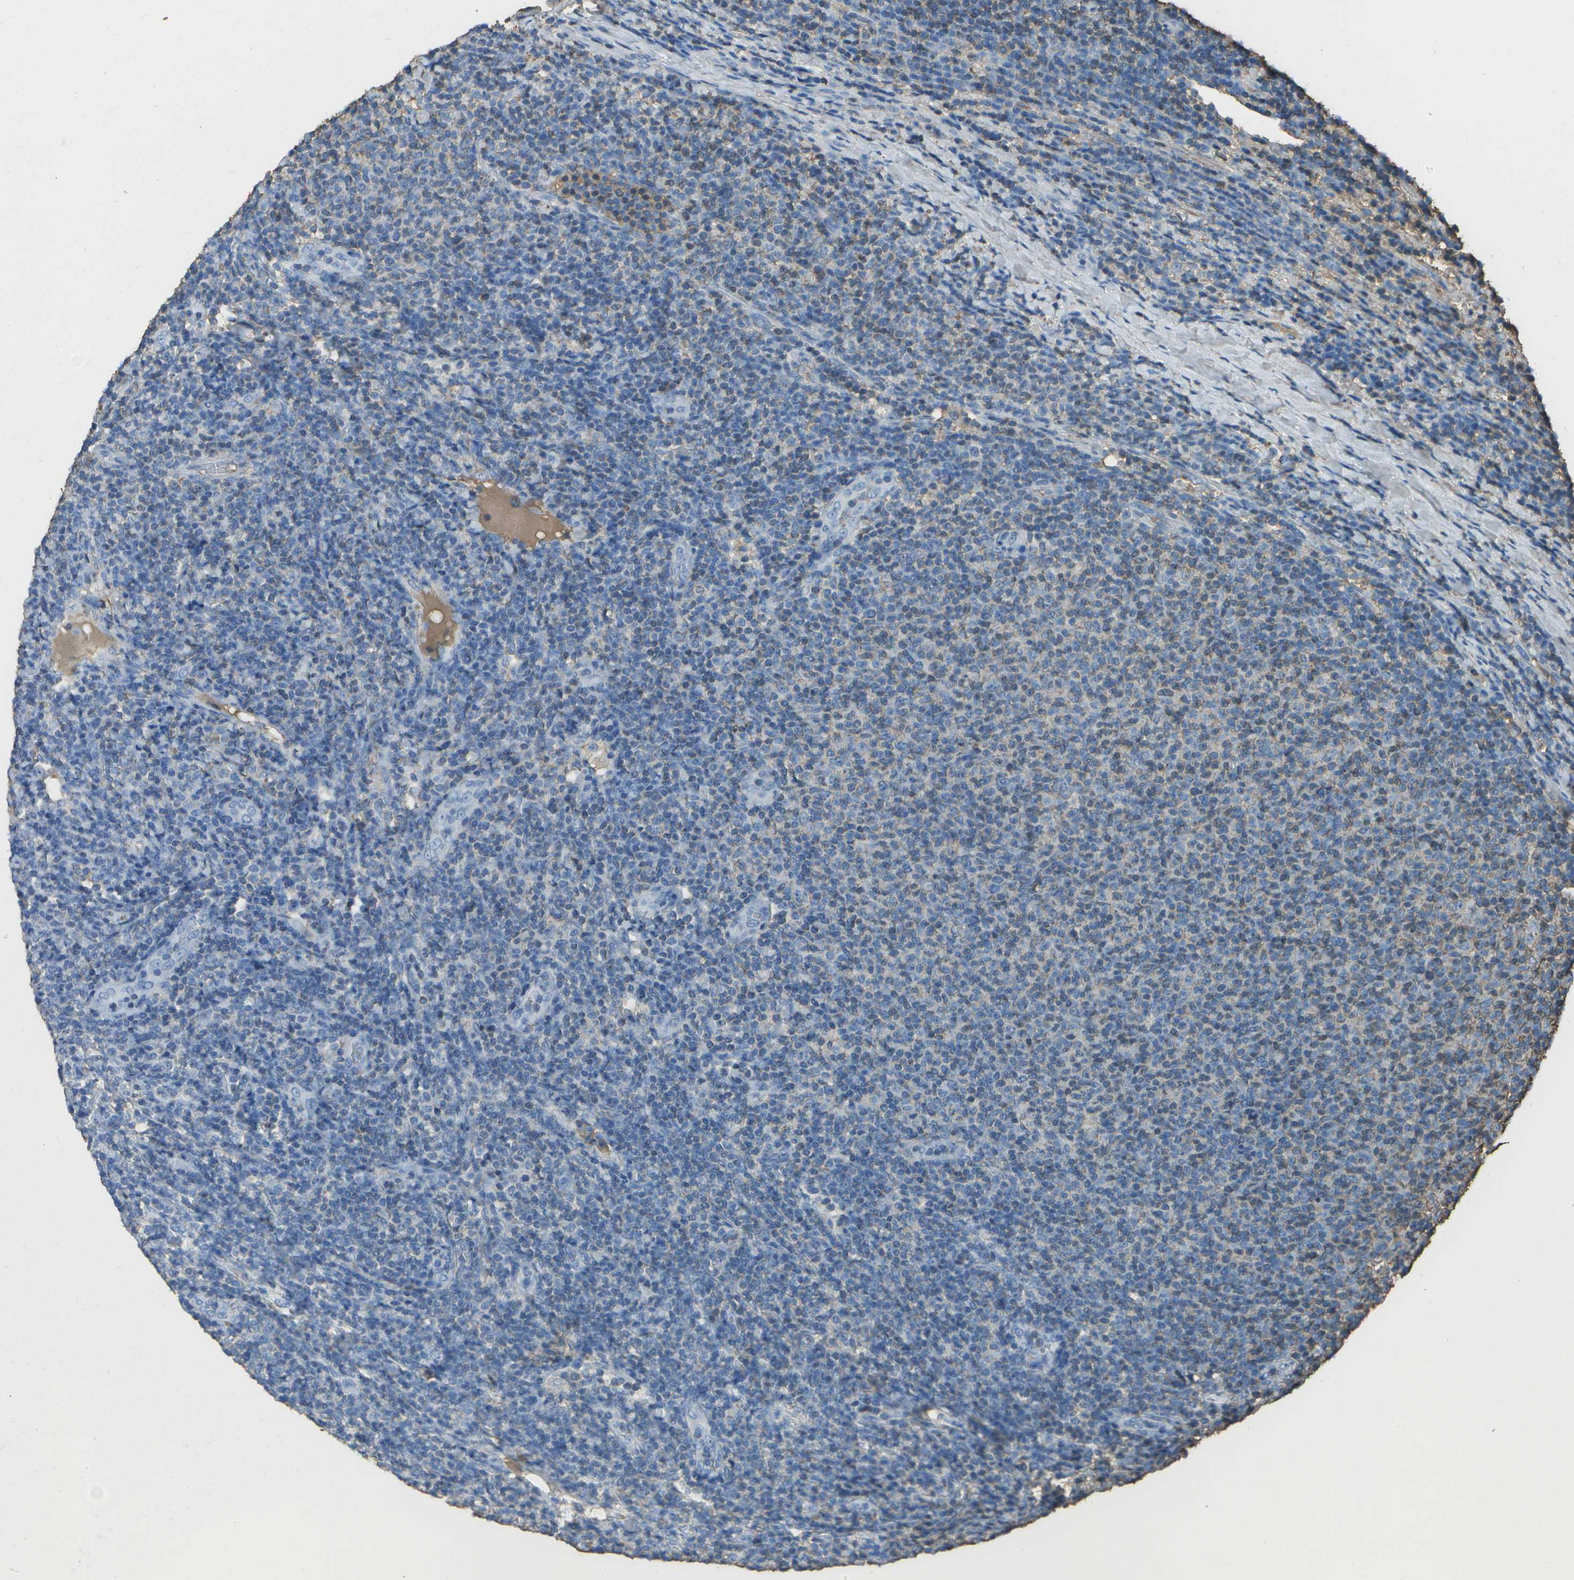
{"staining": {"intensity": "negative", "quantity": "none", "location": "none"}, "tissue": "lymphoma", "cell_type": "Tumor cells", "image_type": "cancer", "snomed": [{"axis": "morphology", "description": "Malignant lymphoma, non-Hodgkin's type, Low grade"}, {"axis": "topography", "description": "Lymph node"}], "caption": "The IHC micrograph has no significant staining in tumor cells of lymphoma tissue. (Brightfield microscopy of DAB immunohistochemistry (IHC) at high magnification).", "gene": "CYP4F11", "patient": {"sex": "male", "age": 66}}